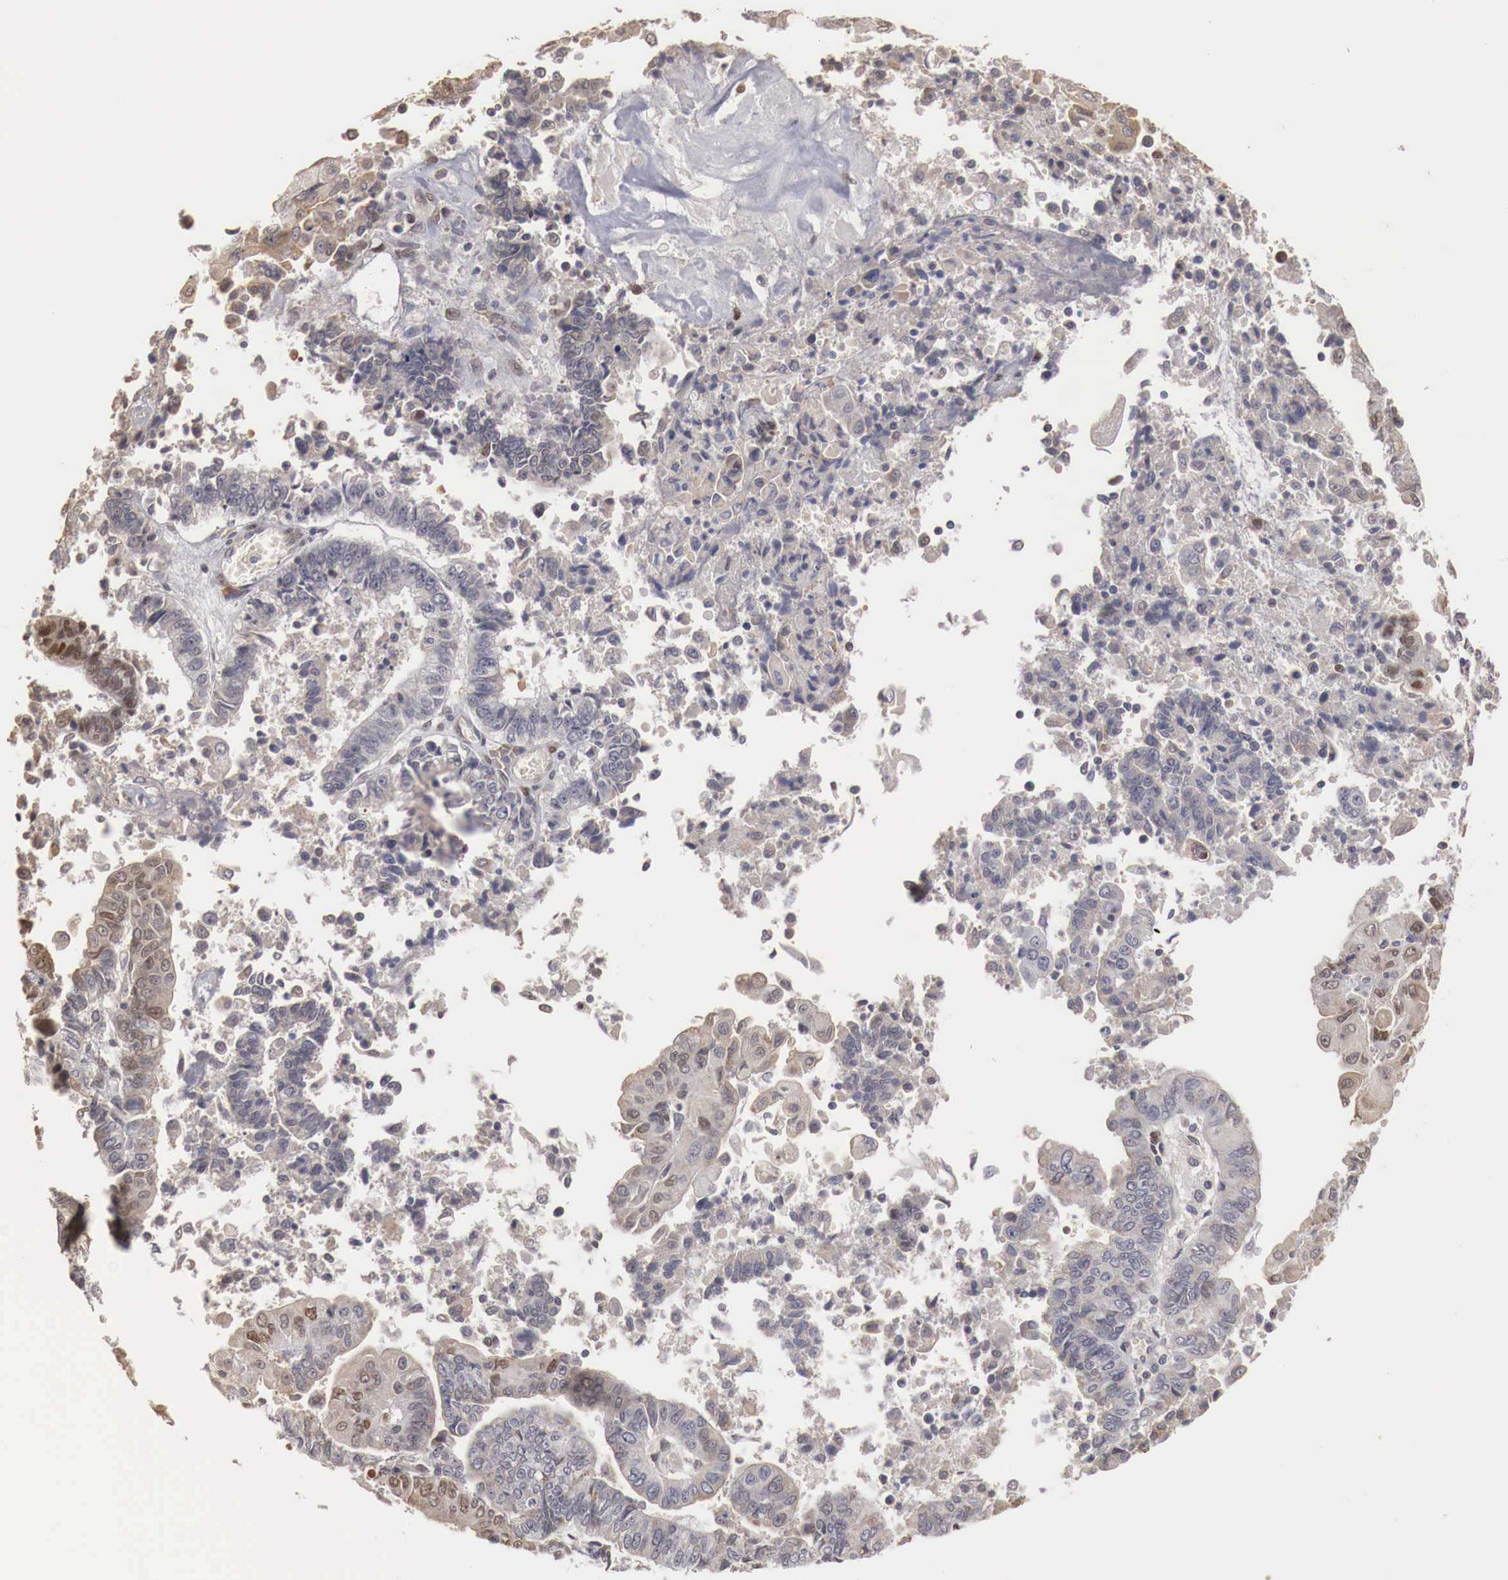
{"staining": {"intensity": "negative", "quantity": "none", "location": "none"}, "tissue": "endometrial cancer", "cell_type": "Tumor cells", "image_type": "cancer", "snomed": [{"axis": "morphology", "description": "Adenocarcinoma, NOS"}, {"axis": "topography", "description": "Endometrium"}], "caption": "The photomicrograph displays no significant positivity in tumor cells of adenocarcinoma (endometrial).", "gene": "KHDRBS2", "patient": {"sex": "female", "age": 75}}